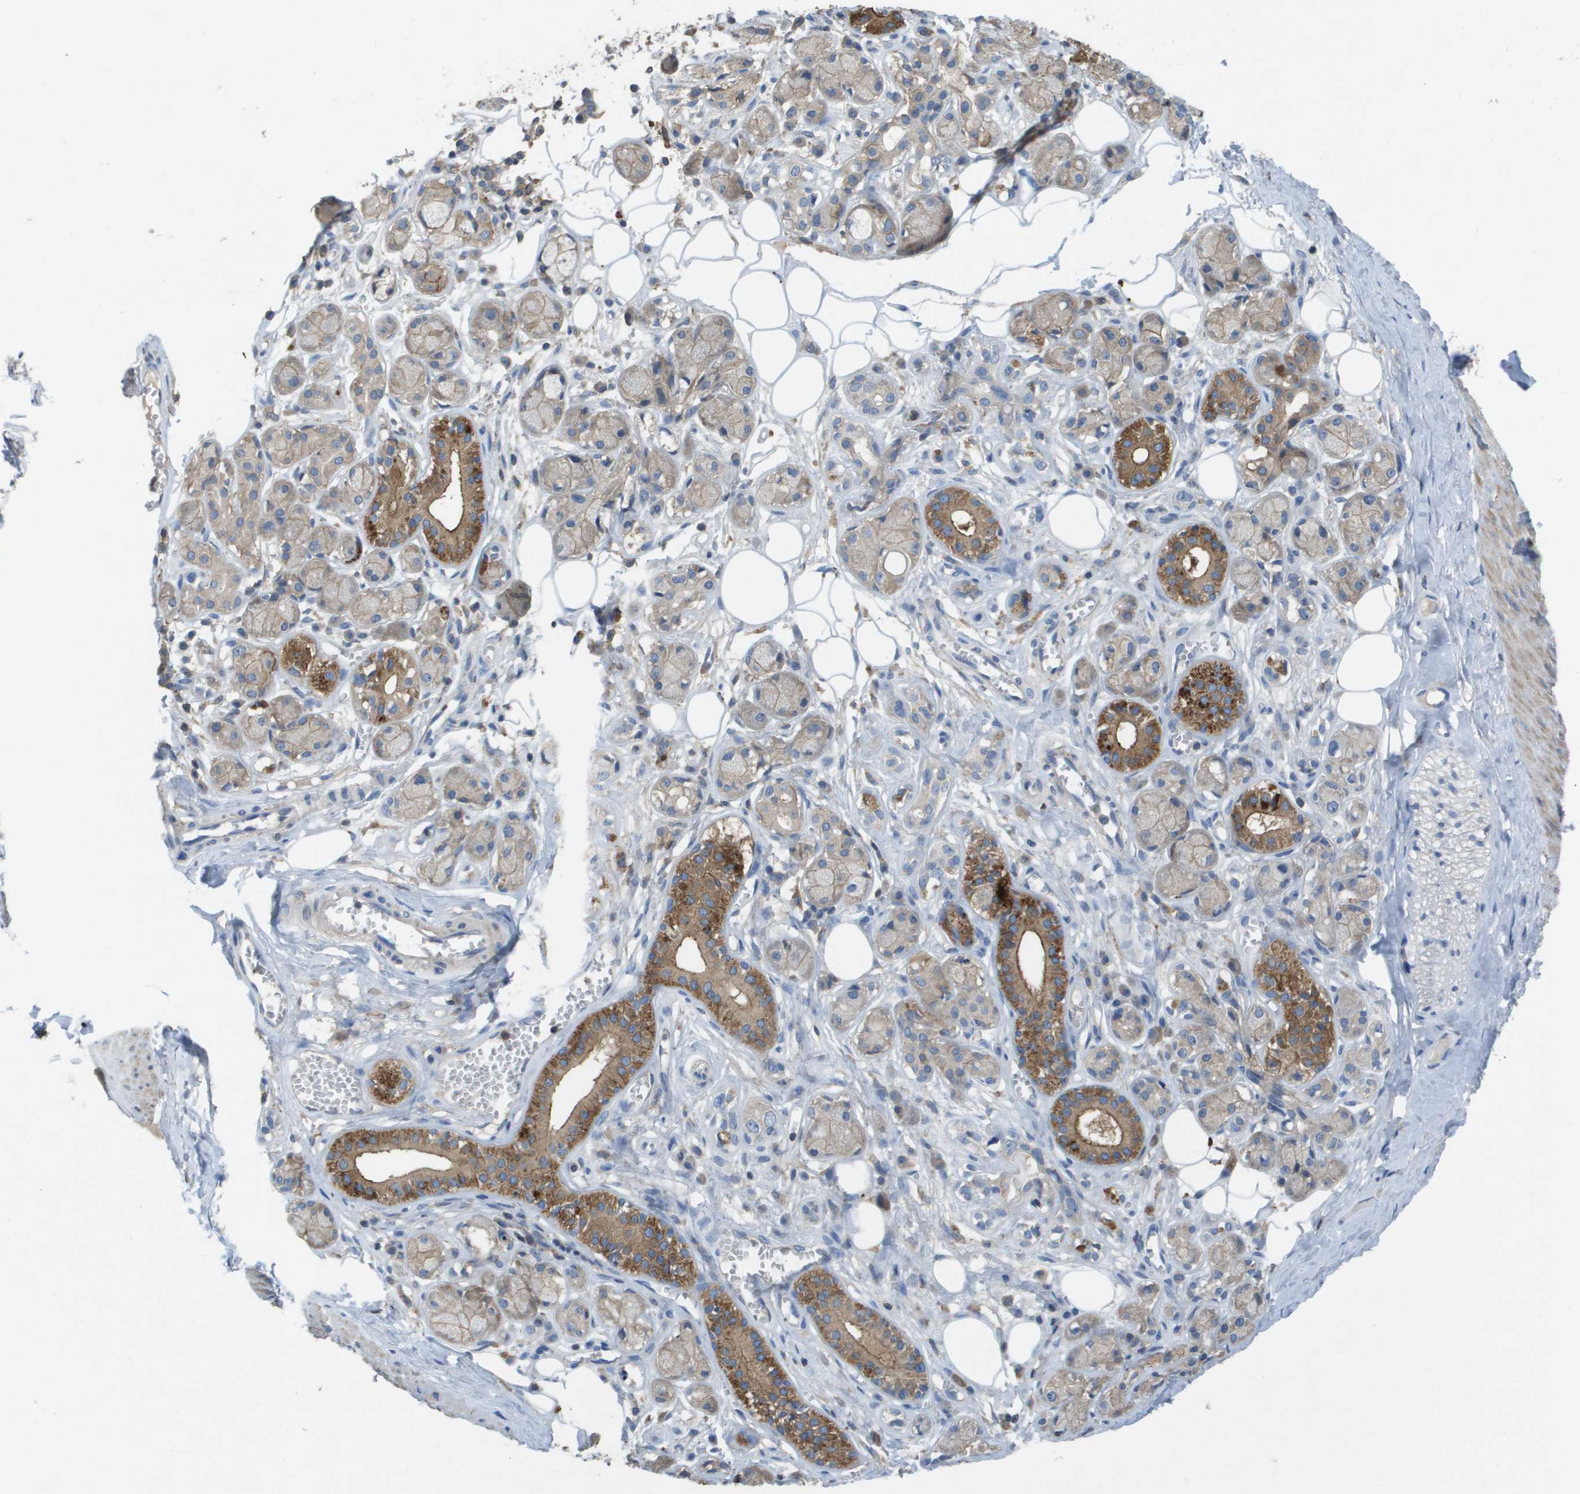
{"staining": {"intensity": "negative", "quantity": "none", "location": "none"}, "tissue": "adipose tissue", "cell_type": "Adipocytes", "image_type": "normal", "snomed": [{"axis": "morphology", "description": "Normal tissue, NOS"}, {"axis": "morphology", "description": "Inflammation, NOS"}, {"axis": "topography", "description": "Salivary gland"}, {"axis": "topography", "description": "Peripheral nerve tissue"}], "caption": "A high-resolution photomicrograph shows immunohistochemistry staining of benign adipose tissue, which shows no significant staining in adipocytes.", "gene": "CLCA4", "patient": {"sex": "female", "age": 75}}